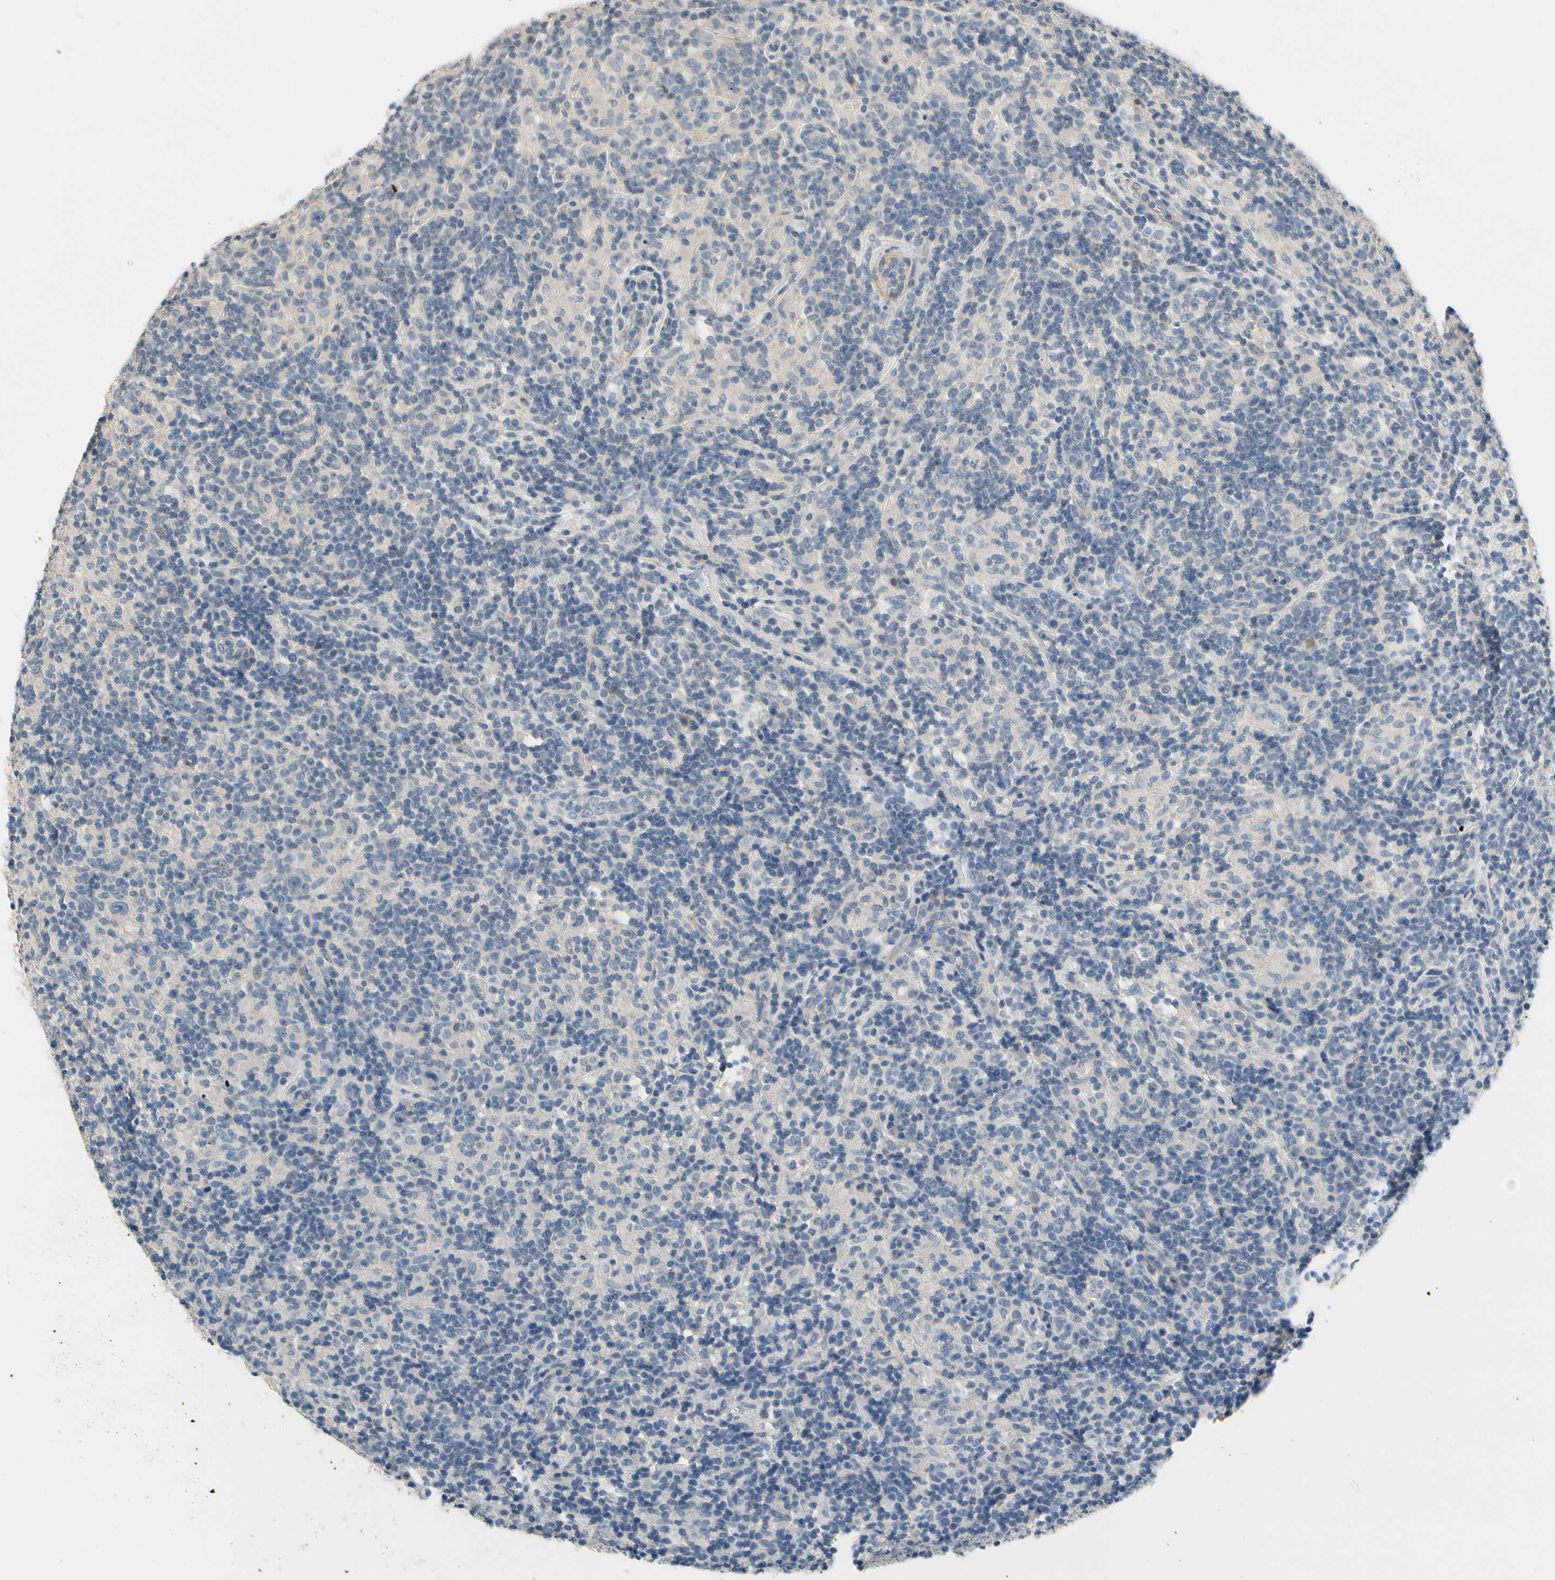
{"staining": {"intensity": "negative", "quantity": "none", "location": "none"}, "tissue": "lymphoma", "cell_type": "Tumor cells", "image_type": "cancer", "snomed": [{"axis": "morphology", "description": "Hodgkin's disease, NOS"}, {"axis": "topography", "description": "Lymph node"}], "caption": "Hodgkin's disease stained for a protein using IHC shows no expression tumor cells.", "gene": "SLC27A6", "patient": {"sex": "male", "age": 70}}